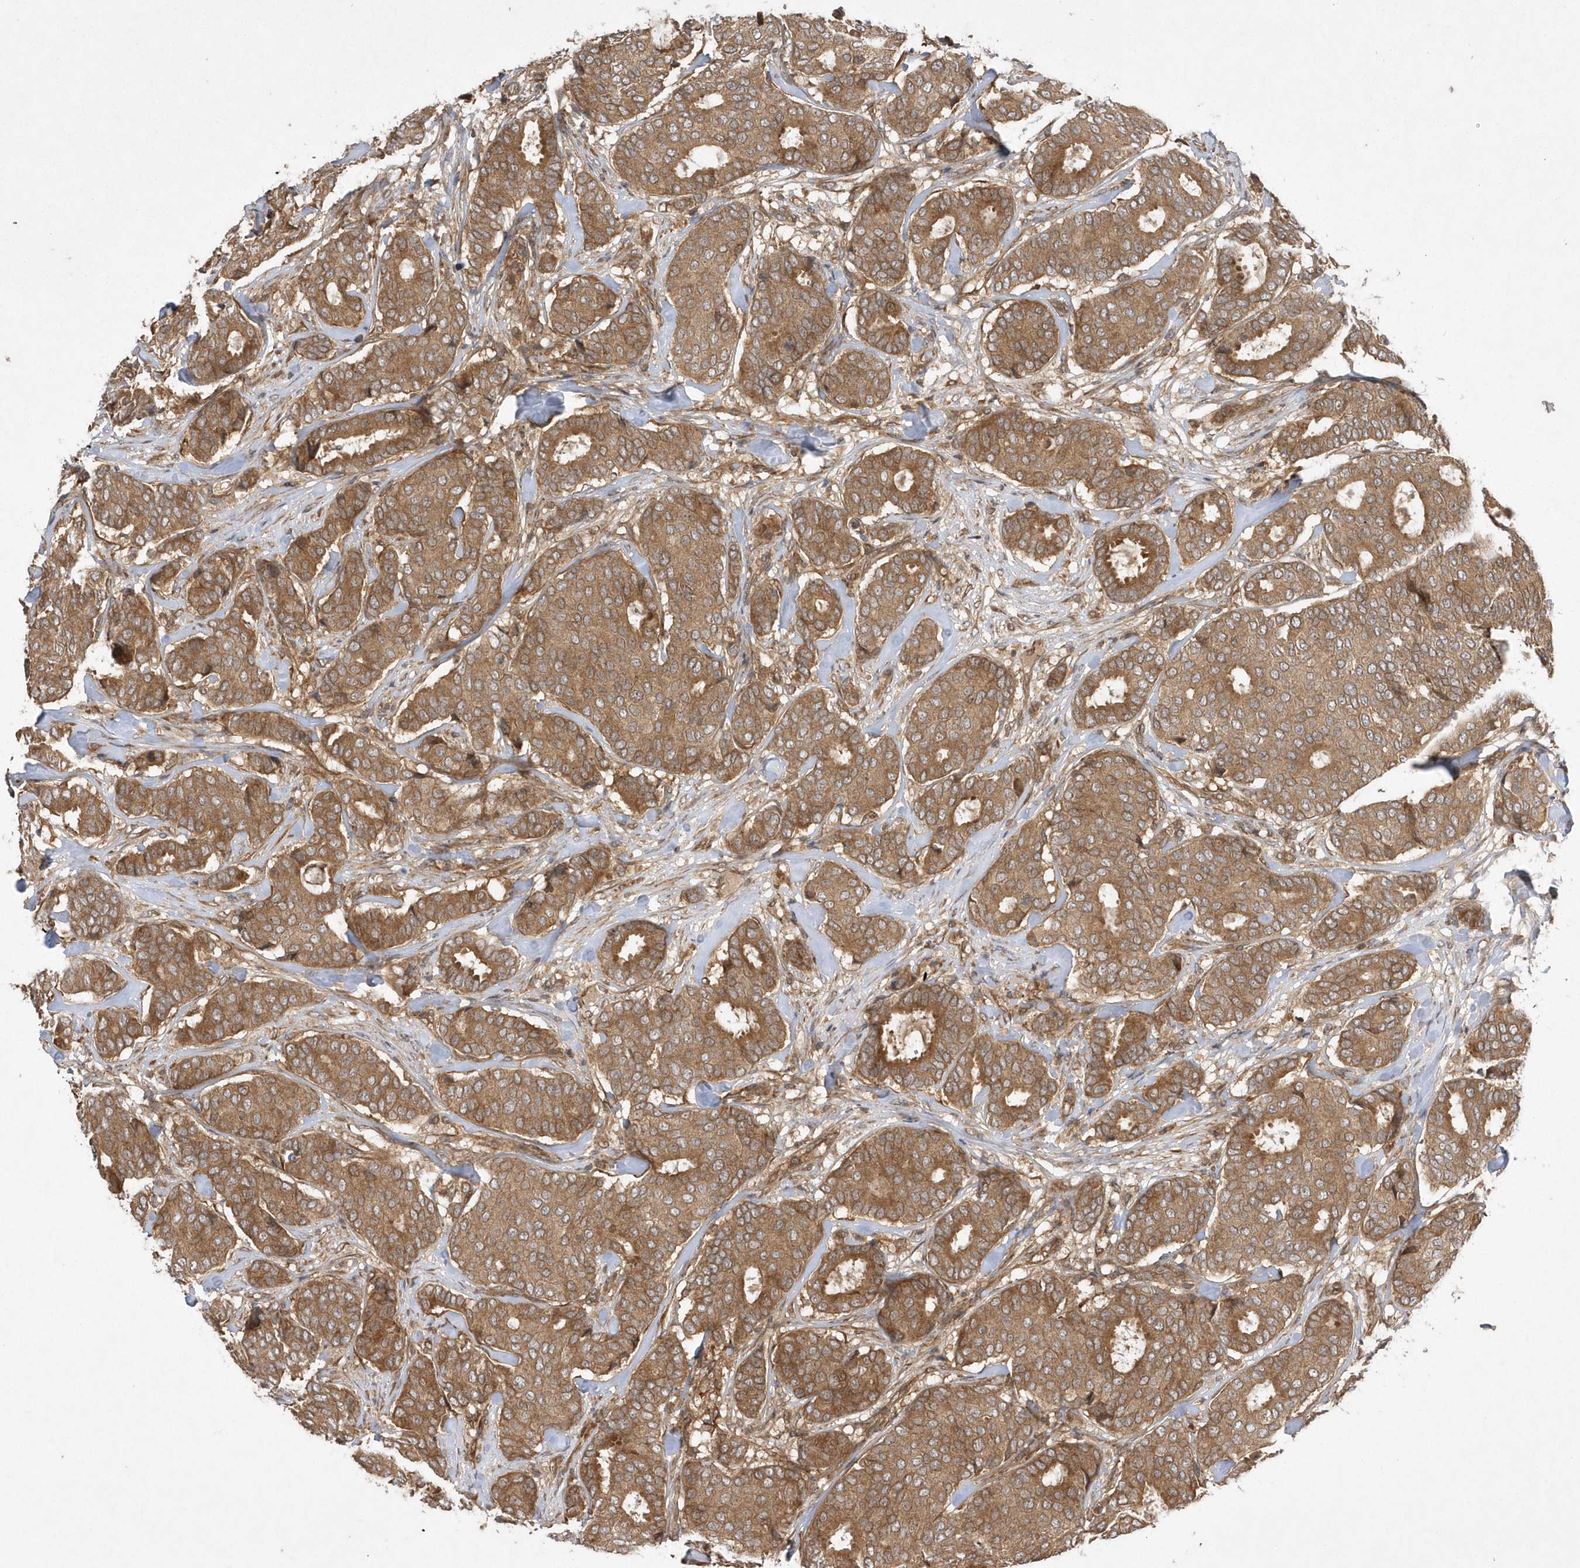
{"staining": {"intensity": "moderate", "quantity": ">75%", "location": "cytoplasmic/membranous"}, "tissue": "breast cancer", "cell_type": "Tumor cells", "image_type": "cancer", "snomed": [{"axis": "morphology", "description": "Duct carcinoma"}, {"axis": "topography", "description": "Breast"}], "caption": "Approximately >75% of tumor cells in infiltrating ductal carcinoma (breast) show moderate cytoplasmic/membranous protein staining as visualized by brown immunohistochemical staining.", "gene": "GFM2", "patient": {"sex": "female", "age": 75}}